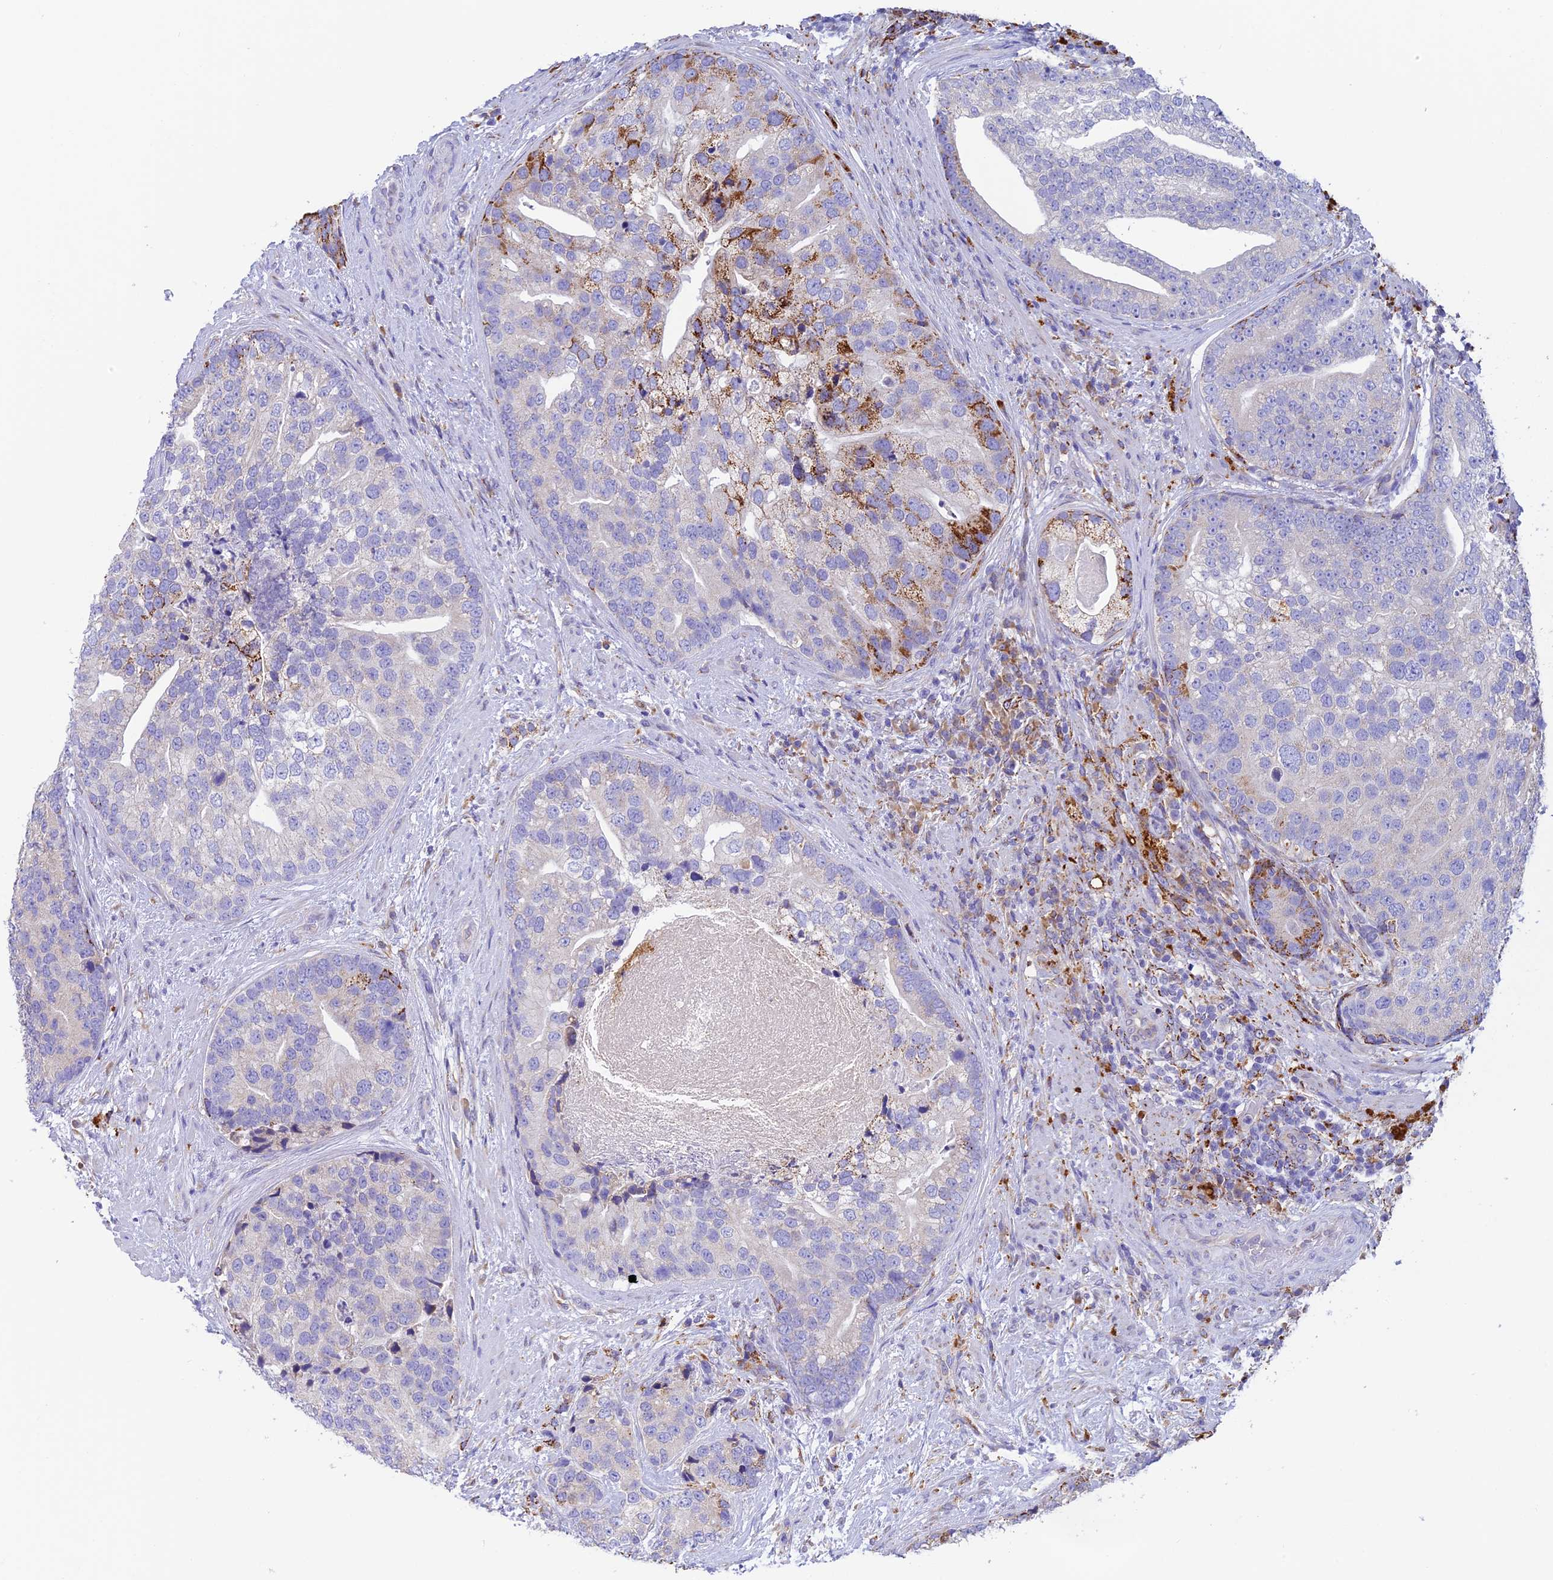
{"staining": {"intensity": "strong", "quantity": "<25%", "location": "cytoplasmic/membranous"}, "tissue": "prostate cancer", "cell_type": "Tumor cells", "image_type": "cancer", "snomed": [{"axis": "morphology", "description": "Adenocarcinoma, High grade"}, {"axis": "topography", "description": "Prostate"}], "caption": "This is an image of immunohistochemistry staining of prostate cancer (adenocarcinoma (high-grade)), which shows strong positivity in the cytoplasmic/membranous of tumor cells.", "gene": "VKORC1", "patient": {"sex": "male", "age": 62}}